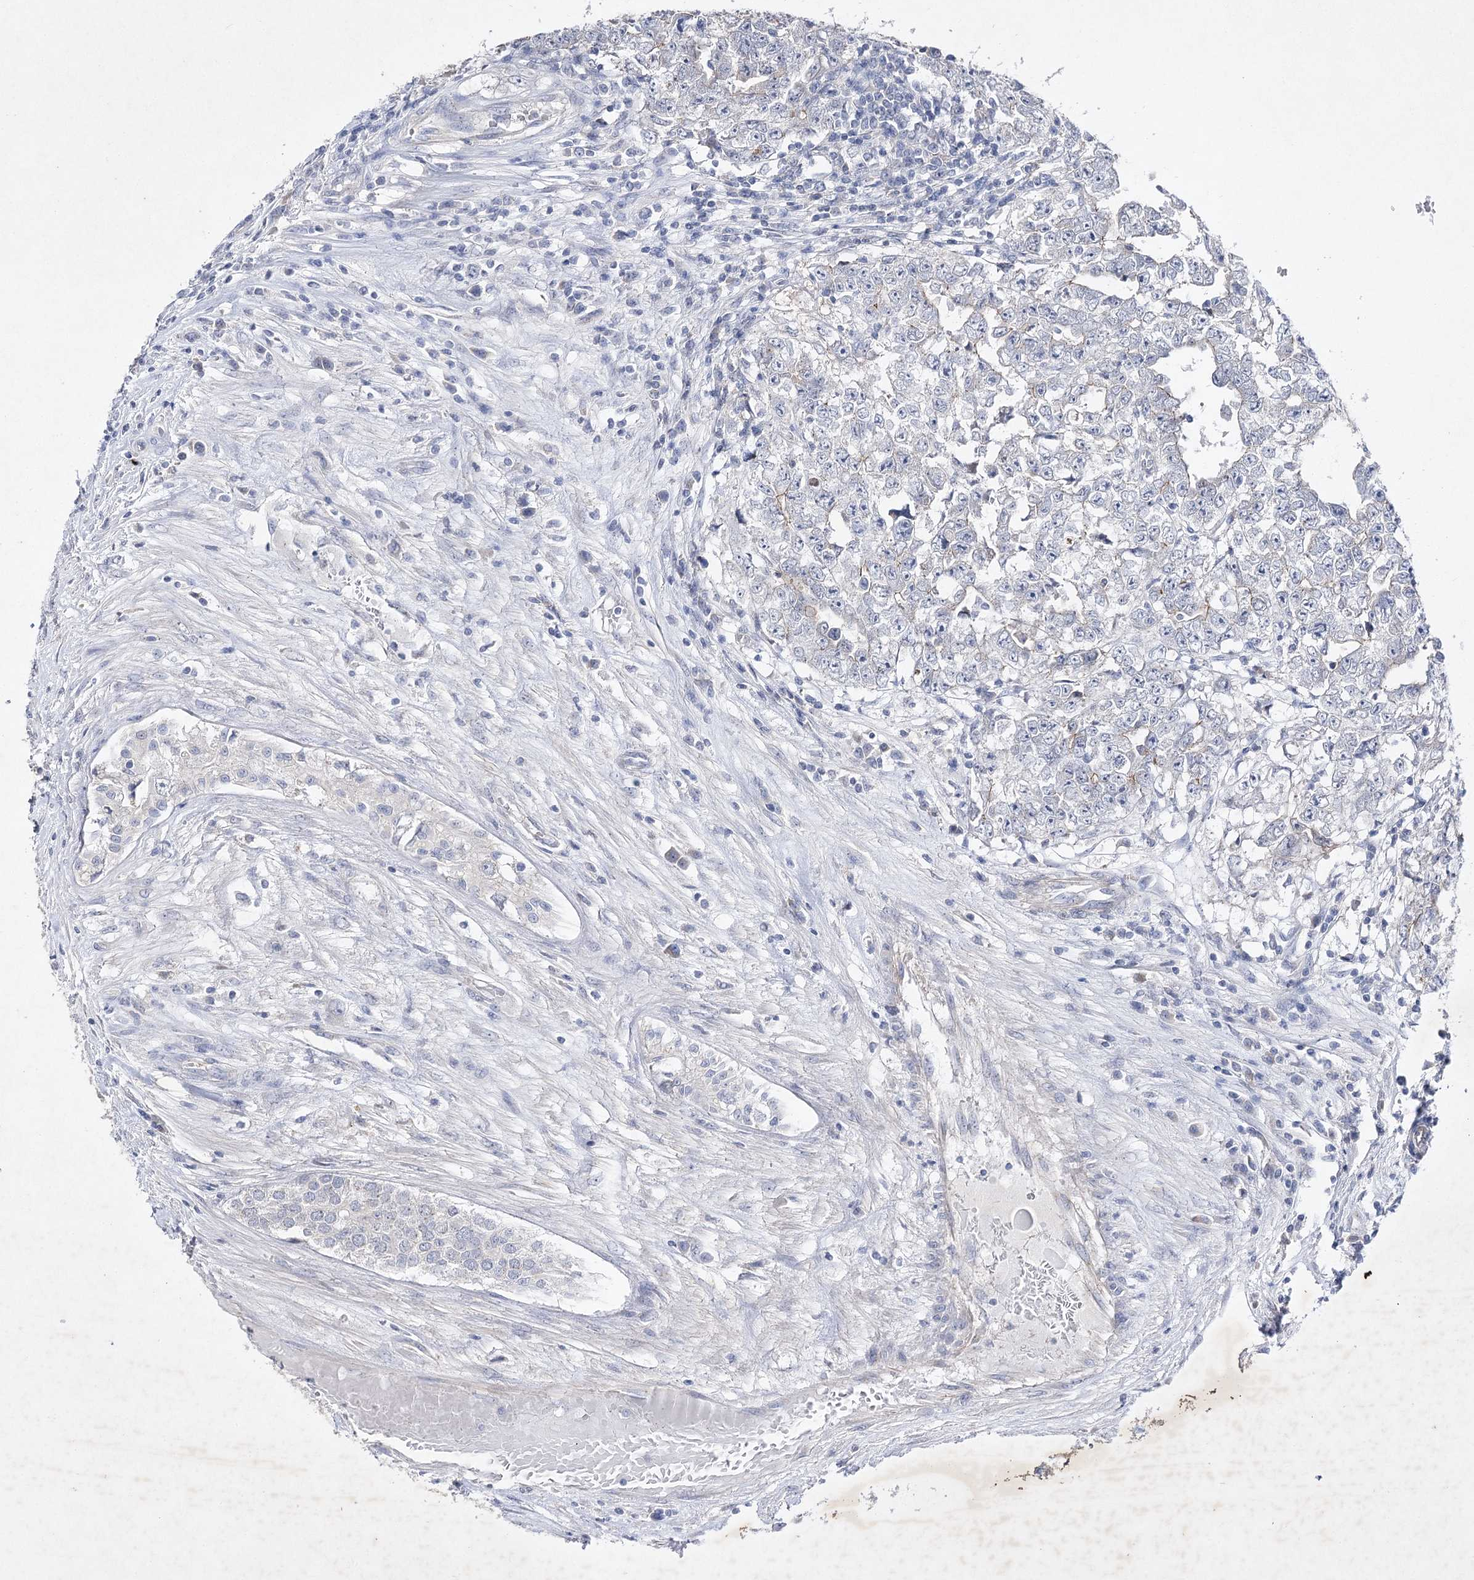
{"staining": {"intensity": "negative", "quantity": "none", "location": "none"}, "tissue": "testis cancer", "cell_type": "Tumor cells", "image_type": "cancer", "snomed": [{"axis": "morphology", "description": "Carcinoma, Embryonal, NOS"}, {"axis": "topography", "description": "Testis"}], "caption": "This is an IHC image of human testis cancer. There is no staining in tumor cells.", "gene": "COX15", "patient": {"sex": "male", "age": 25}}